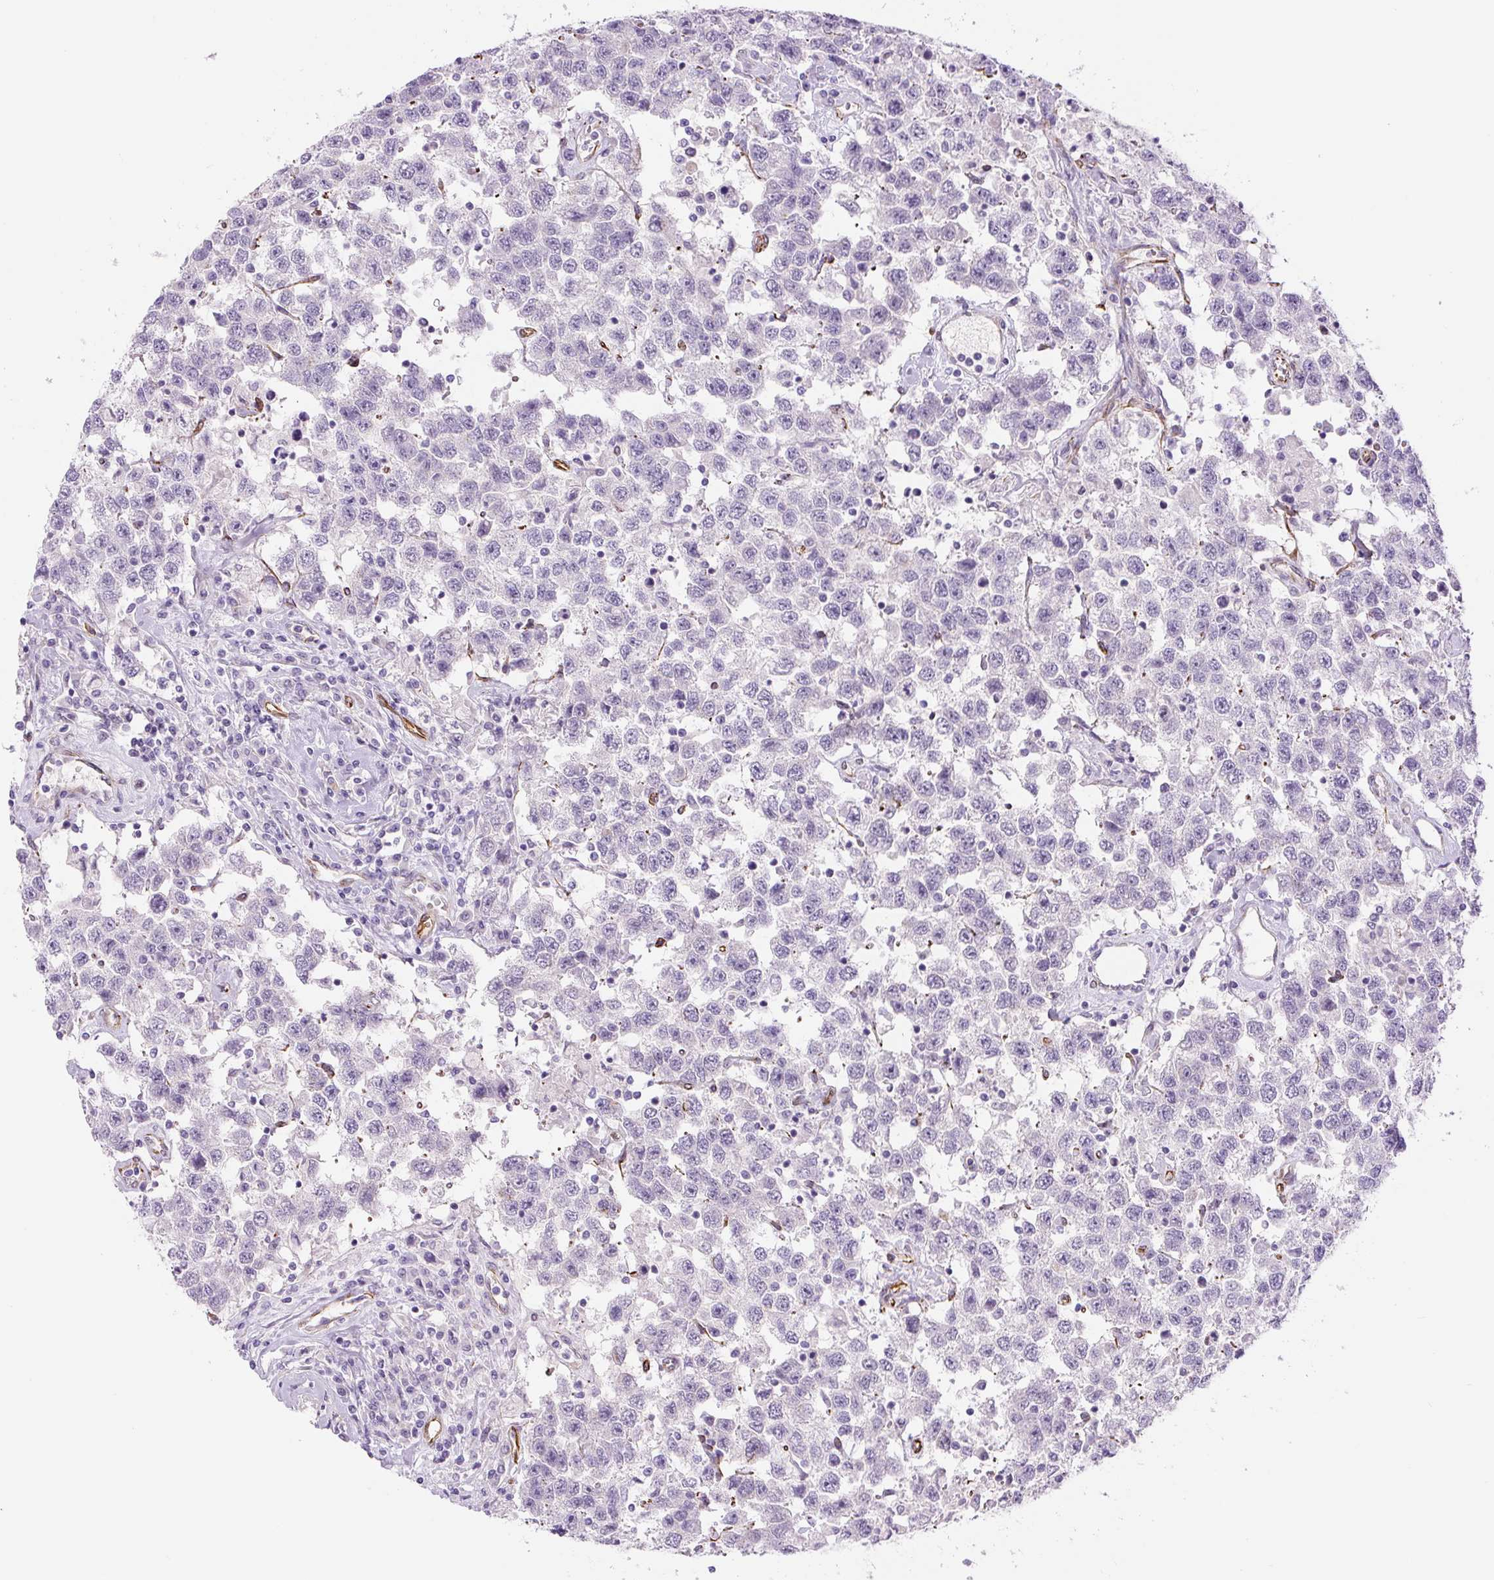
{"staining": {"intensity": "negative", "quantity": "none", "location": "none"}, "tissue": "testis cancer", "cell_type": "Tumor cells", "image_type": "cancer", "snomed": [{"axis": "morphology", "description": "Seminoma, NOS"}, {"axis": "topography", "description": "Testis"}], "caption": "Immunohistochemical staining of testis seminoma demonstrates no significant positivity in tumor cells.", "gene": "NES", "patient": {"sex": "male", "age": 41}}